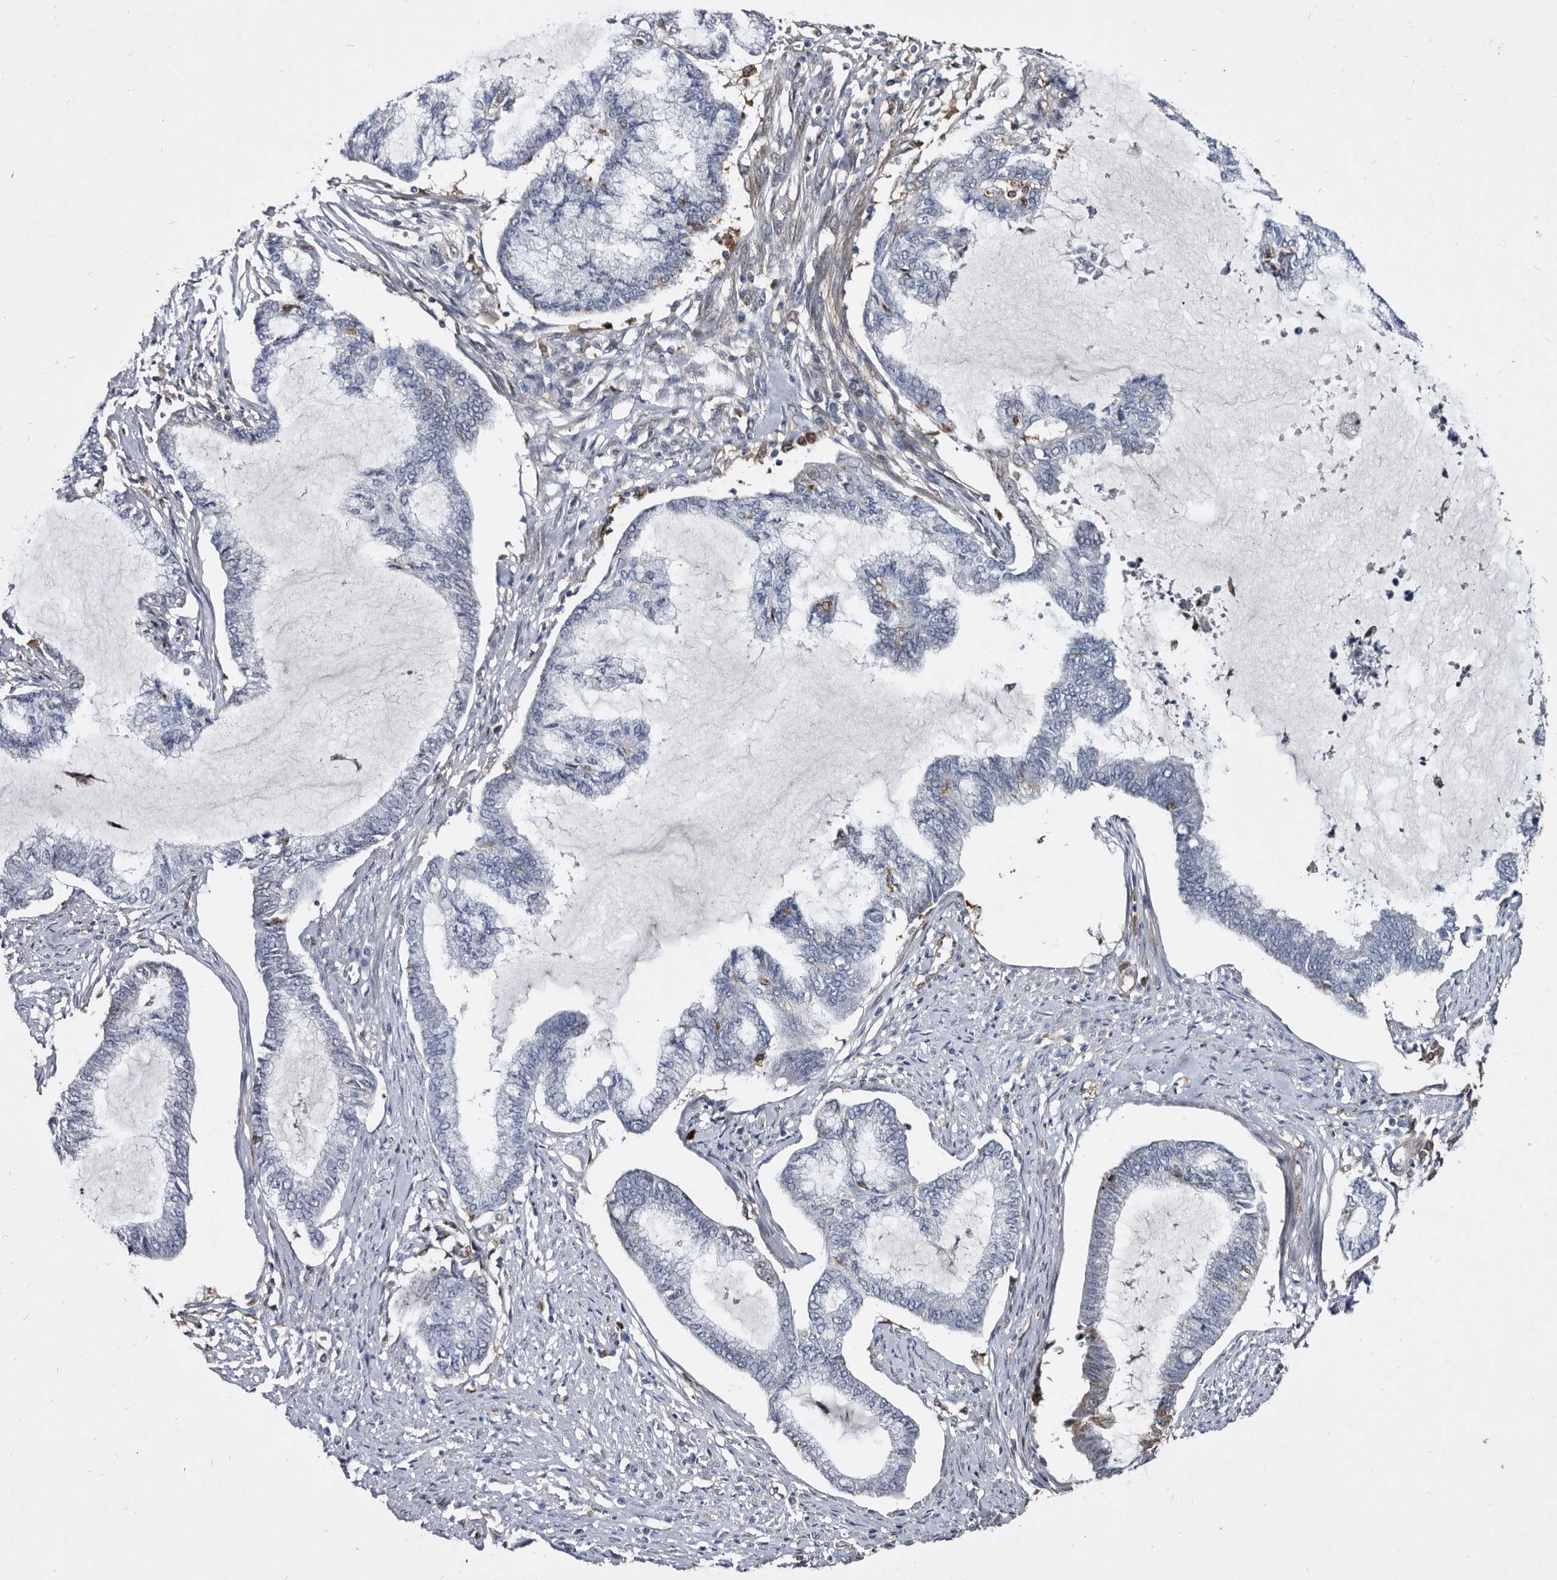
{"staining": {"intensity": "negative", "quantity": "none", "location": "none"}, "tissue": "endometrial cancer", "cell_type": "Tumor cells", "image_type": "cancer", "snomed": [{"axis": "morphology", "description": "Adenocarcinoma, NOS"}, {"axis": "topography", "description": "Endometrium"}], "caption": "A high-resolution micrograph shows immunohistochemistry (IHC) staining of endometrial cancer (adenocarcinoma), which exhibits no significant positivity in tumor cells.", "gene": "SERPINB8", "patient": {"sex": "female", "age": 86}}